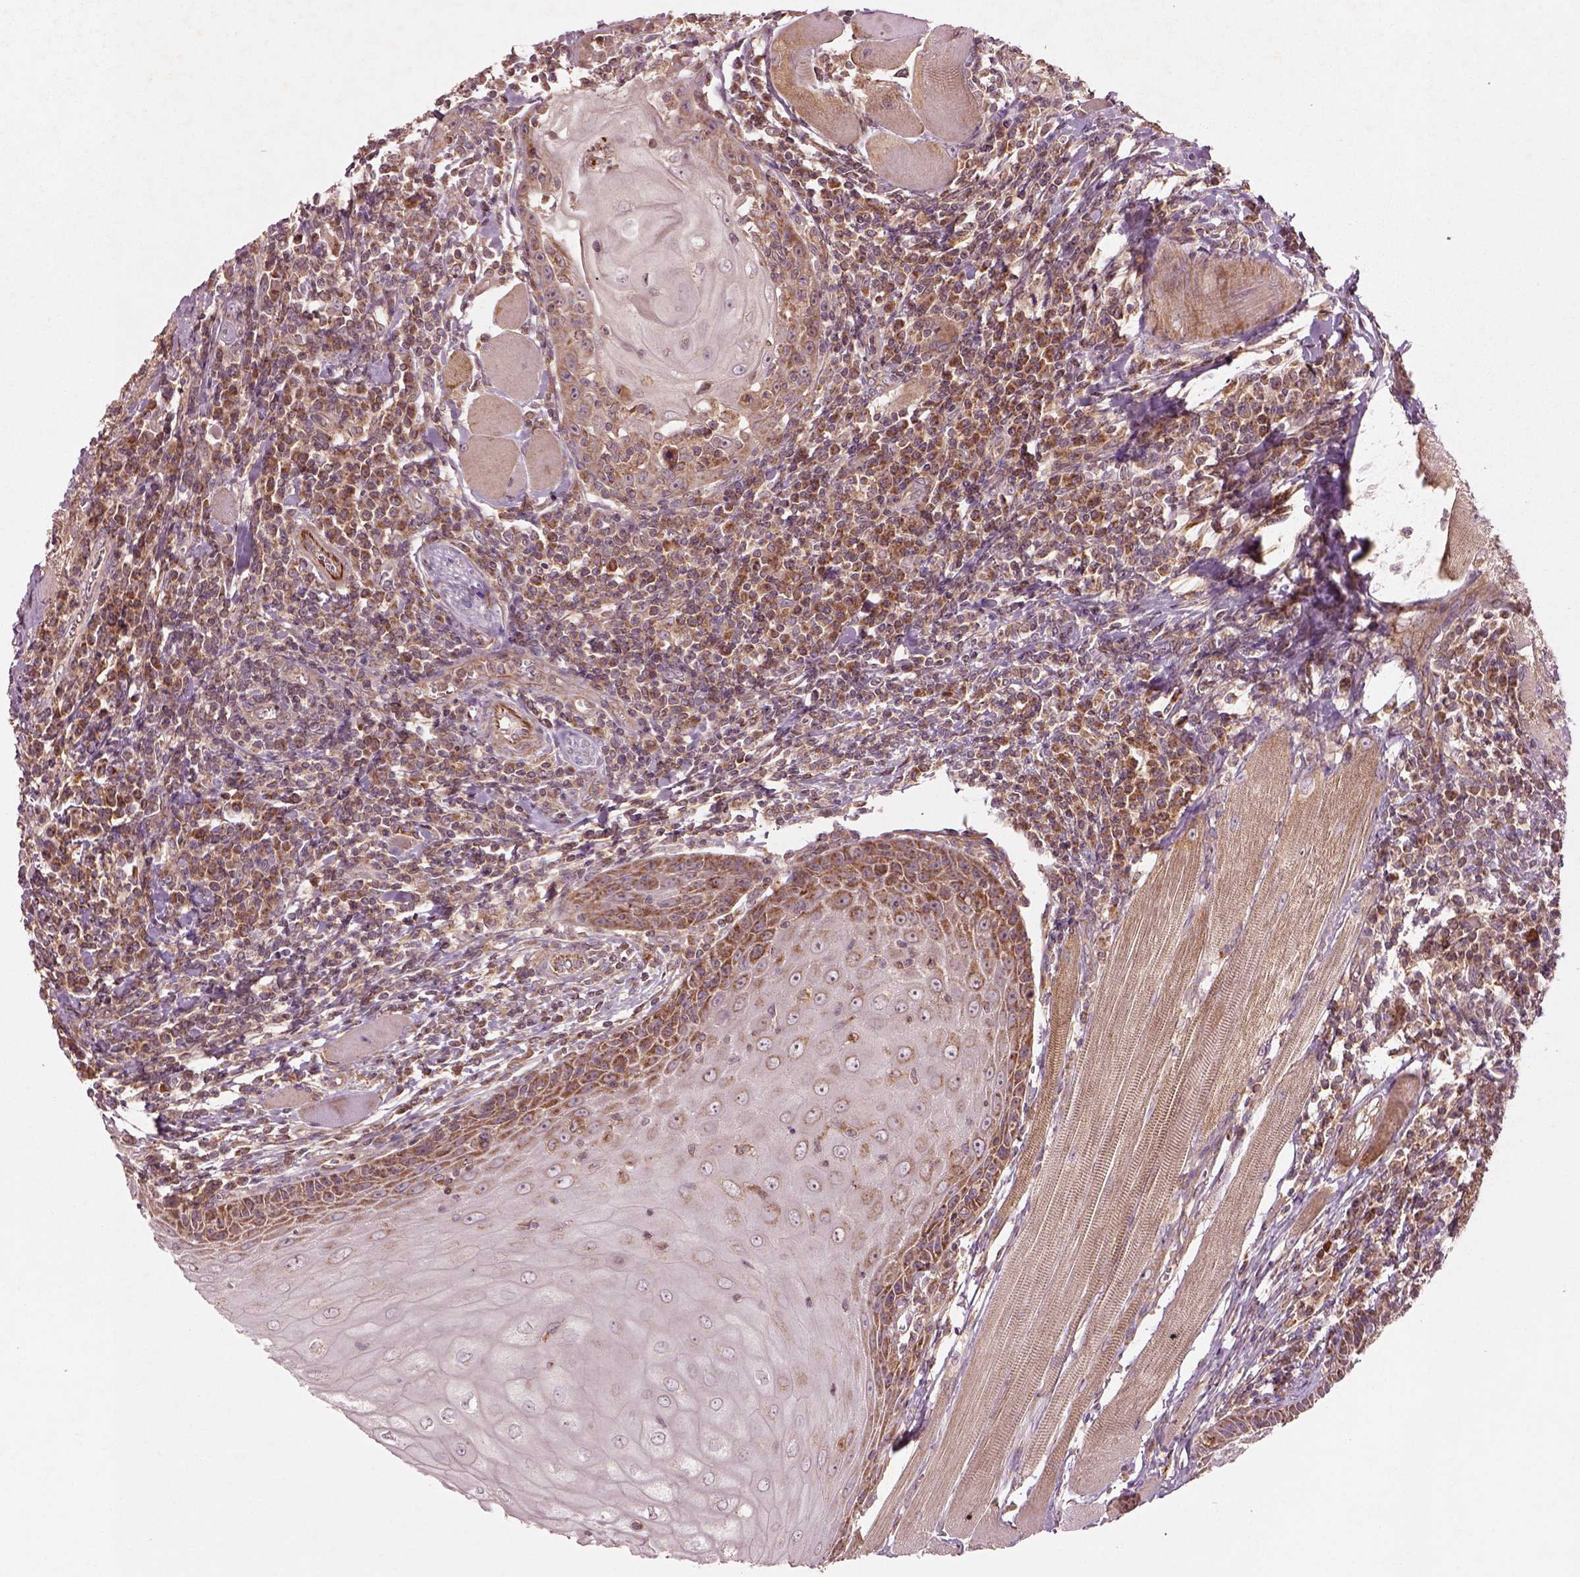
{"staining": {"intensity": "weak", "quantity": ">75%", "location": "cytoplasmic/membranous"}, "tissue": "head and neck cancer", "cell_type": "Tumor cells", "image_type": "cancer", "snomed": [{"axis": "morphology", "description": "Normal tissue, NOS"}, {"axis": "morphology", "description": "Squamous cell carcinoma, NOS"}, {"axis": "topography", "description": "Oral tissue"}, {"axis": "topography", "description": "Head-Neck"}], "caption": "IHC micrograph of human squamous cell carcinoma (head and neck) stained for a protein (brown), which demonstrates low levels of weak cytoplasmic/membranous positivity in about >75% of tumor cells.", "gene": "SLC25A5", "patient": {"sex": "male", "age": 52}}